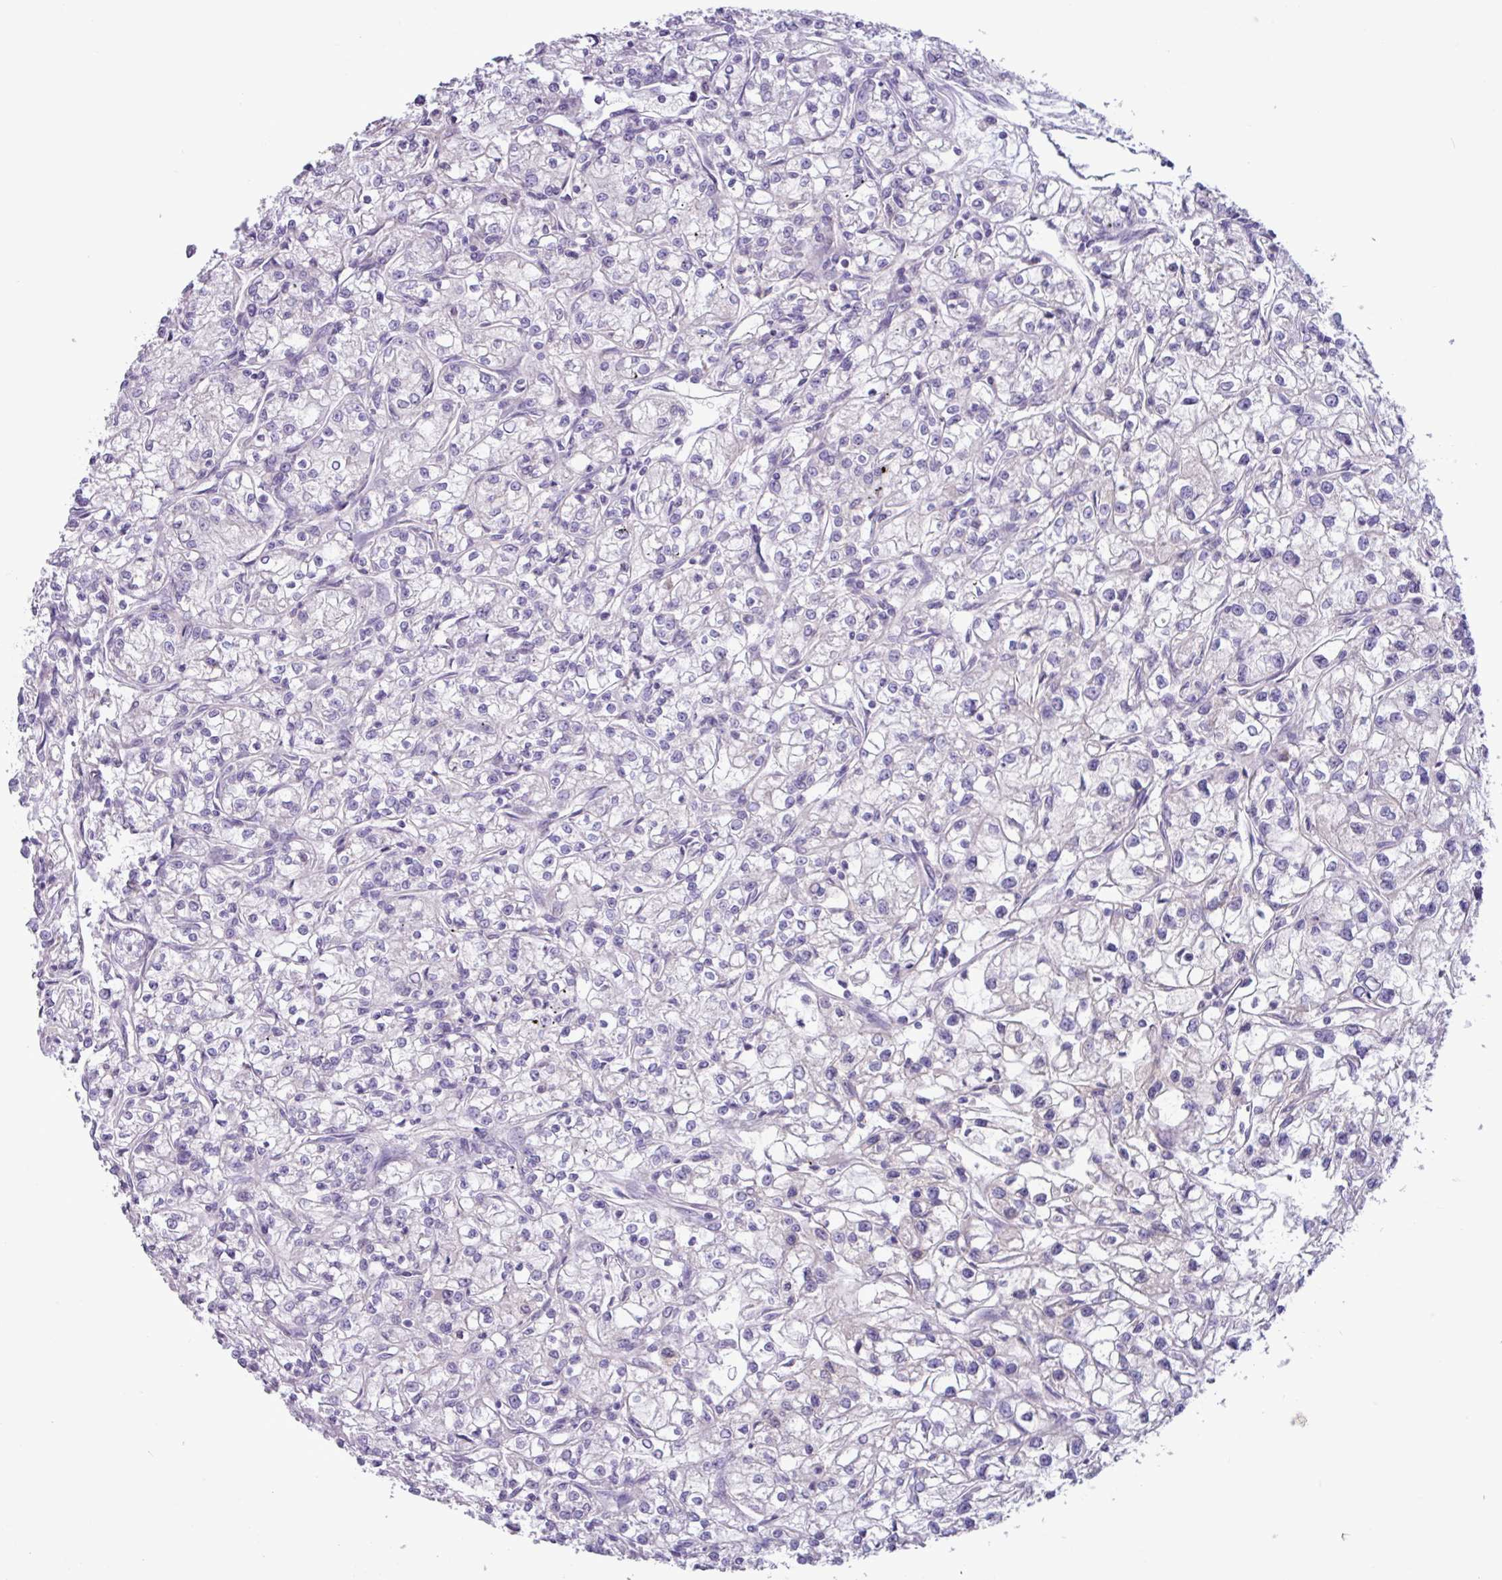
{"staining": {"intensity": "negative", "quantity": "none", "location": "none"}, "tissue": "renal cancer", "cell_type": "Tumor cells", "image_type": "cancer", "snomed": [{"axis": "morphology", "description": "Adenocarcinoma, NOS"}, {"axis": "topography", "description": "Kidney"}], "caption": "Renal adenocarcinoma was stained to show a protein in brown. There is no significant positivity in tumor cells.", "gene": "STIMATE", "patient": {"sex": "female", "age": 59}}